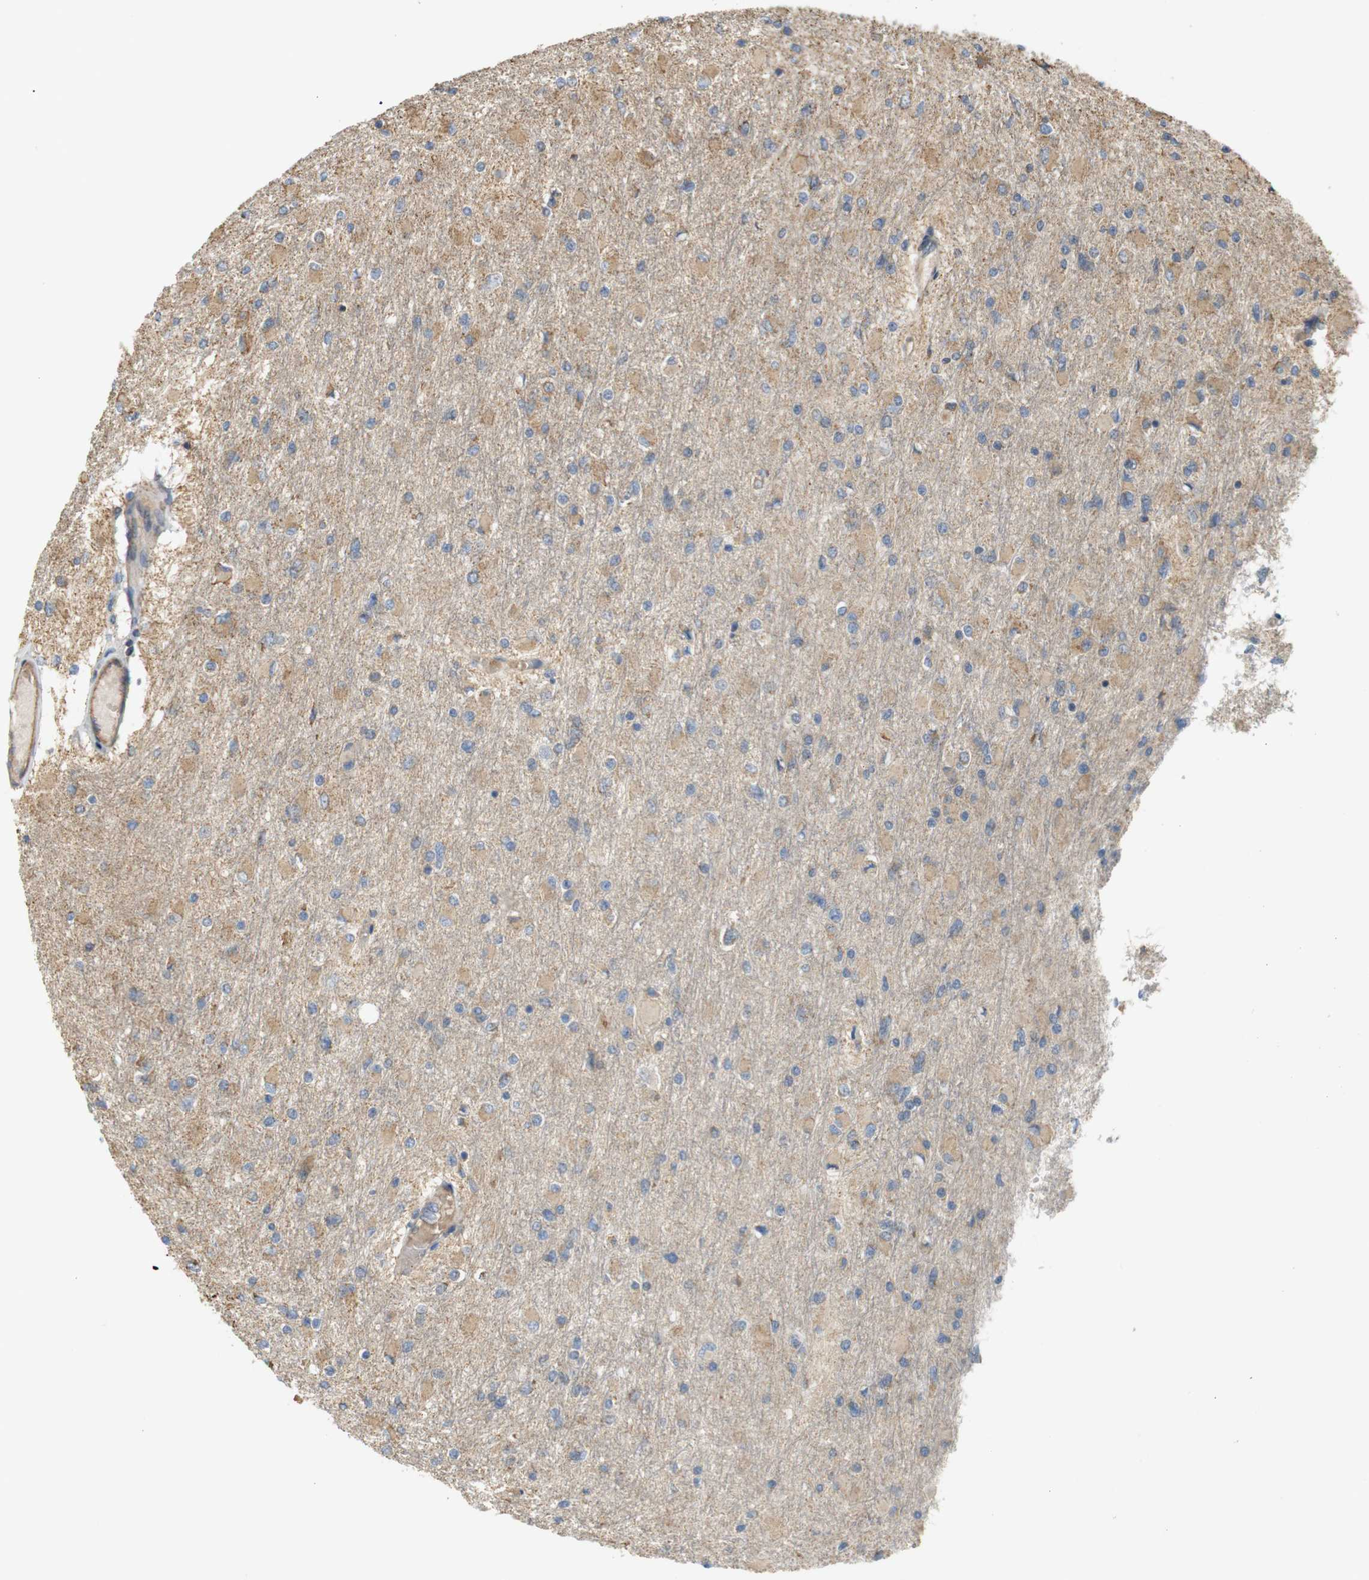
{"staining": {"intensity": "moderate", "quantity": ">75%", "location": "cytoplasmic/membranous"}, "tissue": "glioma", "cell_type": "Tumor cells", "image_type": "cancer", "snomed": [{"axis": "morphology", "description": "Glioma, malignant, High grade"}, {"axis": "topography", "description": "Cerebral cortex"}], "caption": "The histopathology image shows a brown stain indicating the presence of a protein in the cytoplasmic/membranous of tumor cells in glioma. (DAB (3,3'-diaminobenzidine) = brown stain, brightfield microscopy at high magnification).", "gene": "KSR1", "patient": {"sex": "female", "age": 36}}